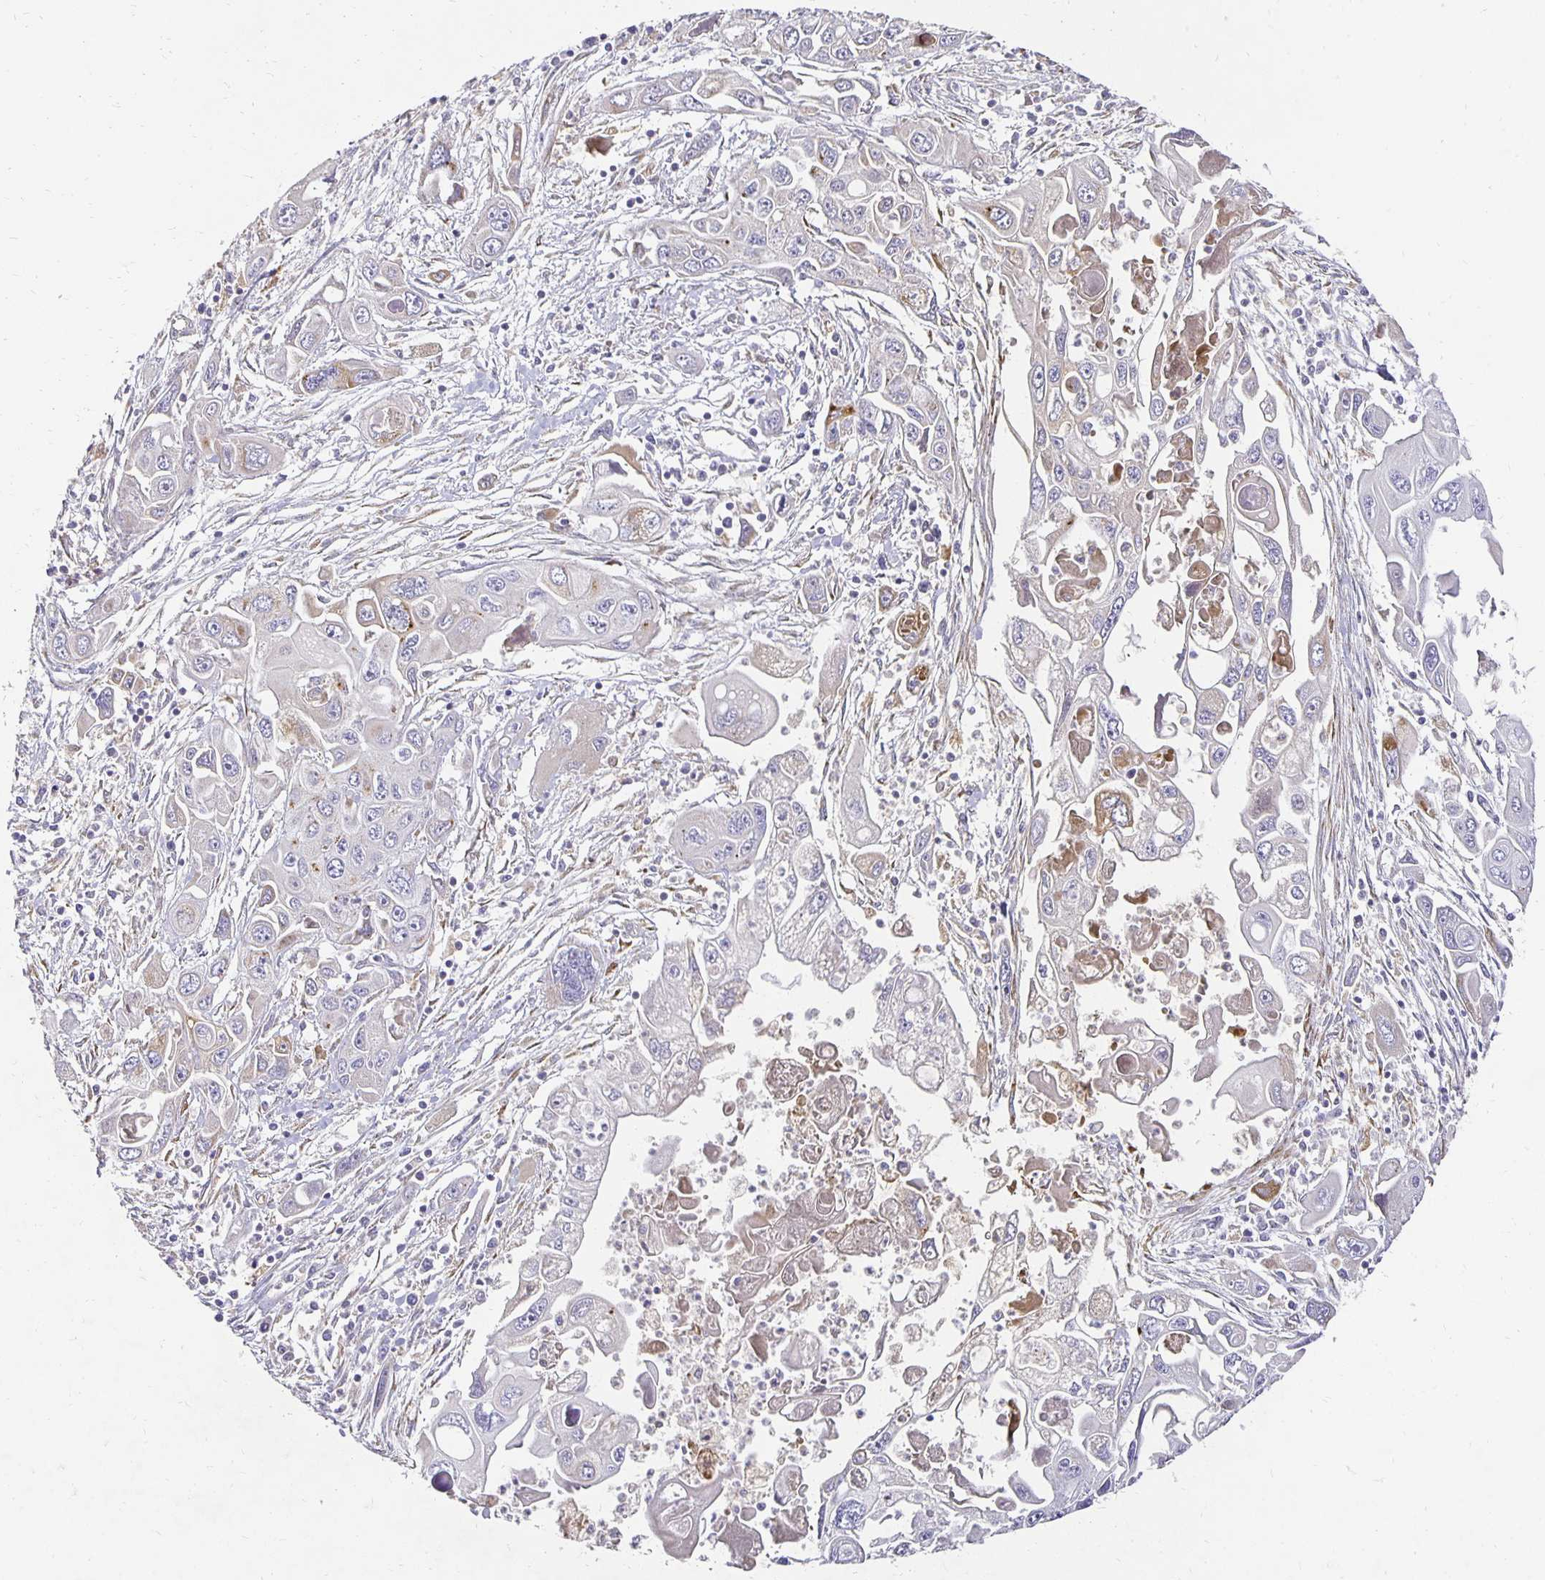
{"staining": {"intensity": "weak", "quantity": "<25%", "location": "cytoplasmic/membranous"}, "tissue": "pancreatic cancer", "cell_type": "Tumor cells", "image_type": "cancer", "snomed": [{"axis": "morphology", "description": "Adenocarcinoma, NOS"}, {"axis": "topography", "description": "Pancreas"}], "caption": "This is an immunohistochemistry micrograph of pancreatic cancer (adenocarcinoma). There is no expression in tumor cells.", "gene": "PLOD1", "patient": {"sex": "male", "age": 70}}